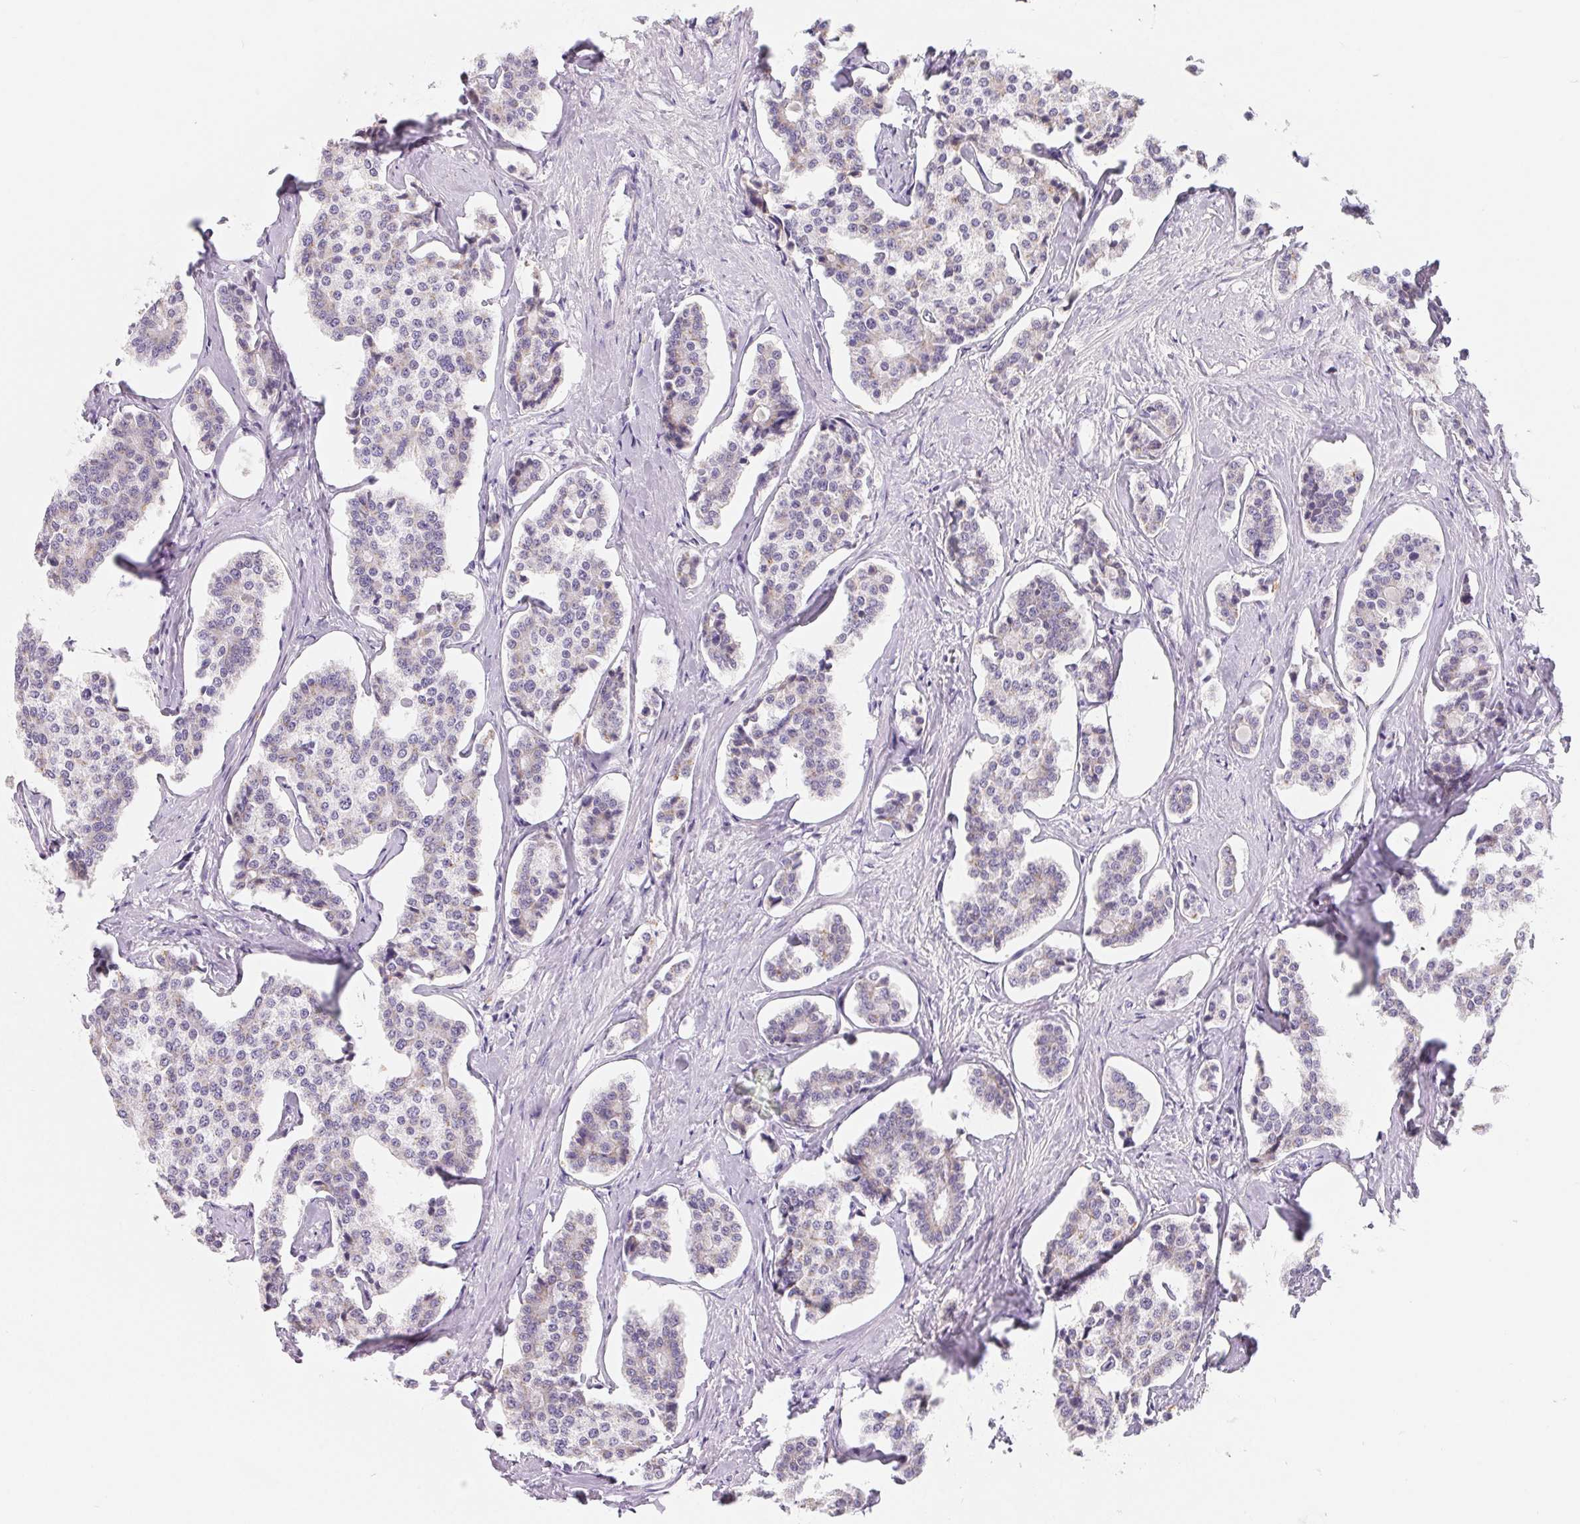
{"staining": {"intensity": "negative", "quantity": "none", "location": "none"}, "tissue": "carcinoid", "cell_type": "Tumor cells", "image_type": "cancer", "snomed": [{"axis": "morphology", "description": "Carcinoid, malignant, NOS"}, {"axis": "topography", "description": "Small intestine"}], "caption": "Micrograph shows no significant protein positivity in tumor cells of carcinoid (malignant).", "gene": "SPACA5B", "patient": {"sex": "female", "age": 65}}